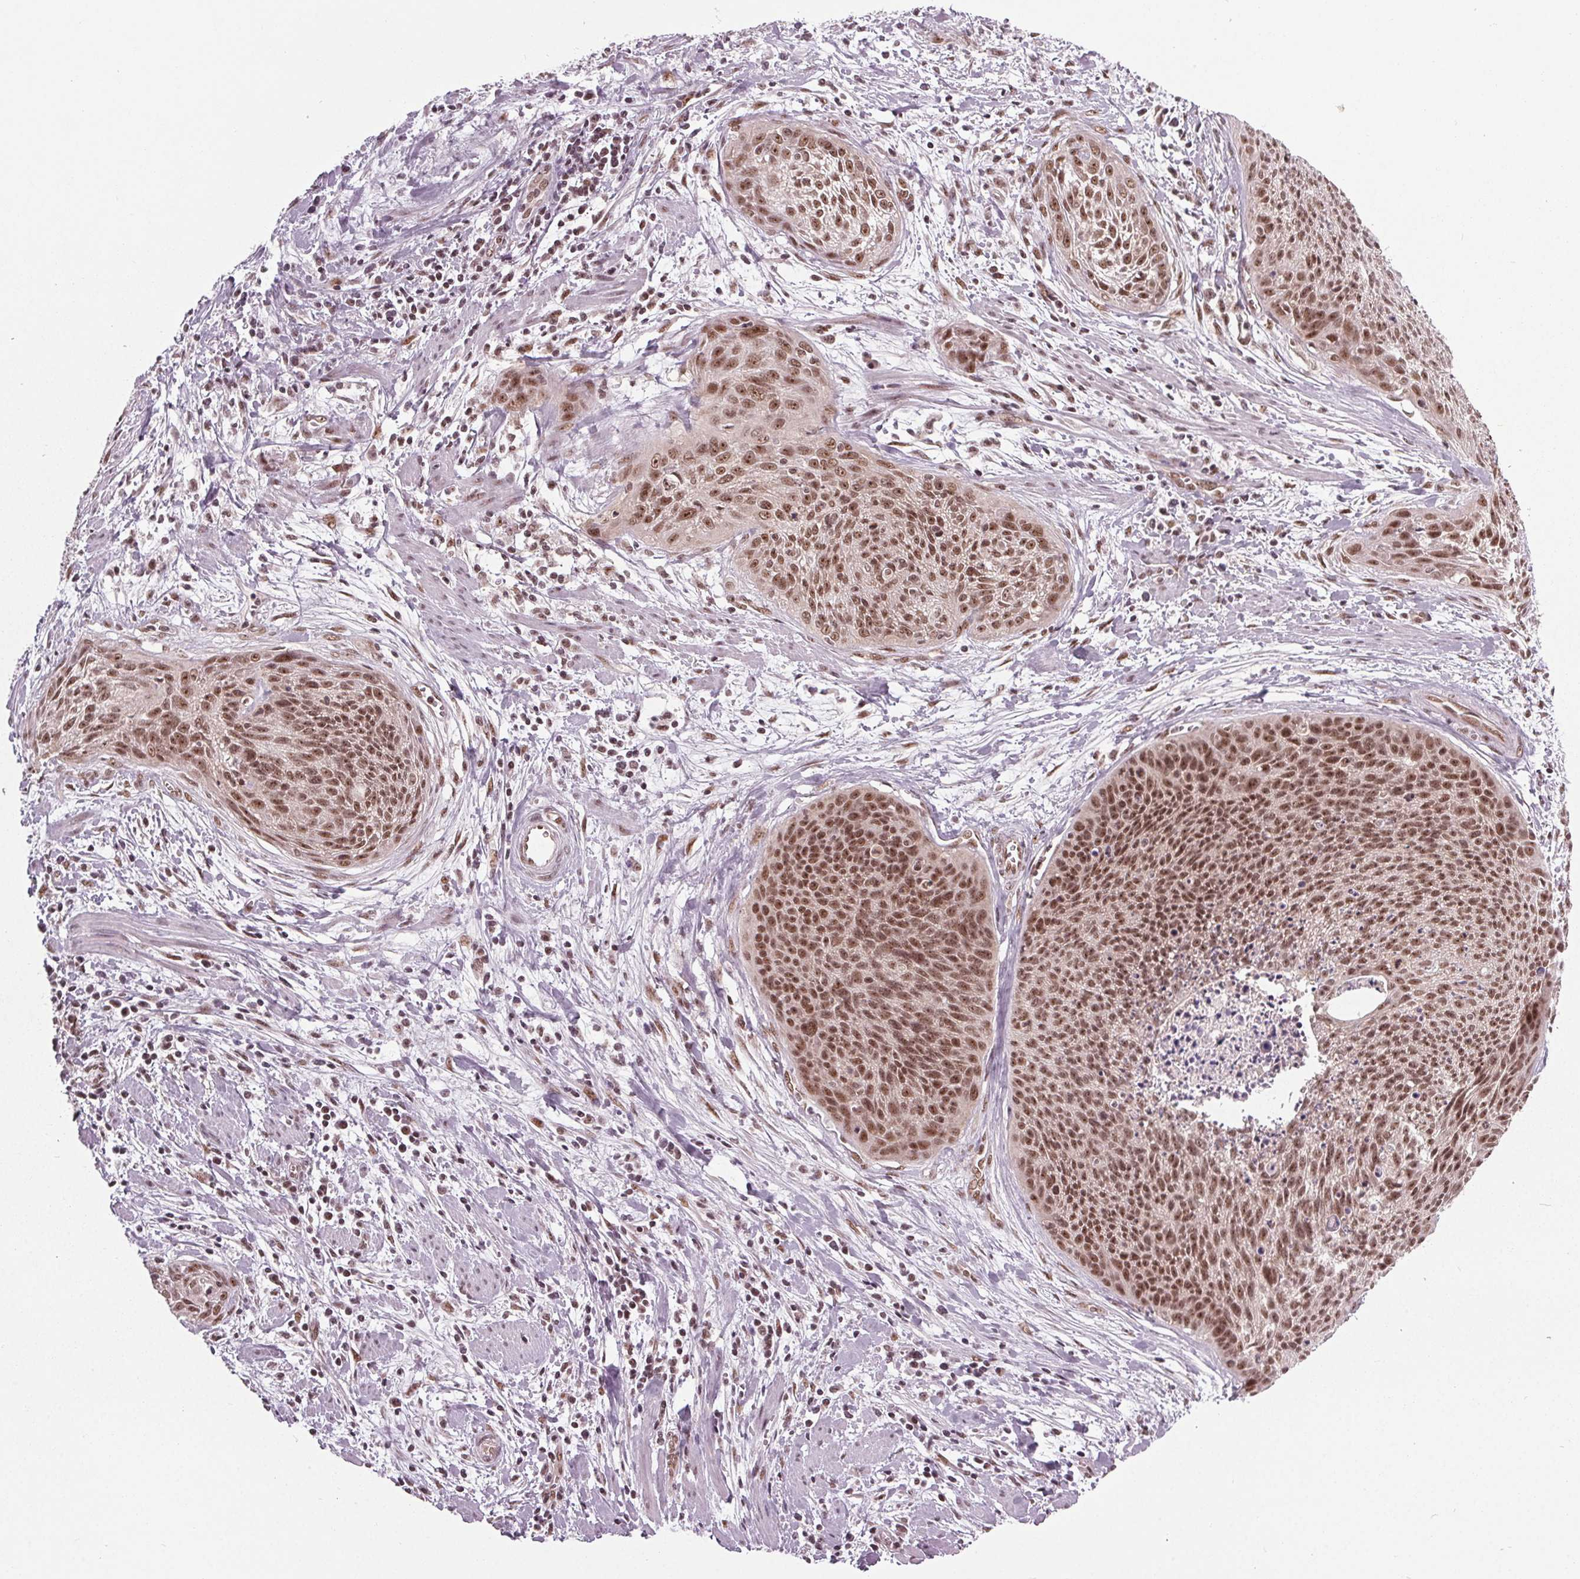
{"staining": {"intensity": "moderate", "quantity": ">75%", "location": "nuclear"}, "tissue": "cervical cancer", "cell_type": "Tumor cells", "image_type": "cancer", "snomed": [{"axis": "morphology", "description": "Squamous cell carcinoma, NOS"}, {"axis": "topography", "description": "Cervix"}], "caption": "Immunohistochemical staining of squamous cell carcinoma (cervical) reveals moderate nuclear protein expression in about >75% of tumor cells. Using DAB (3,3'-diaminobenzidine) (brown) and hematoxylin (blue) stains, captured at high magnification using brightfield microscopy.", "gene": "DDX41", "patient": {"sex": "female", "age": 55}}